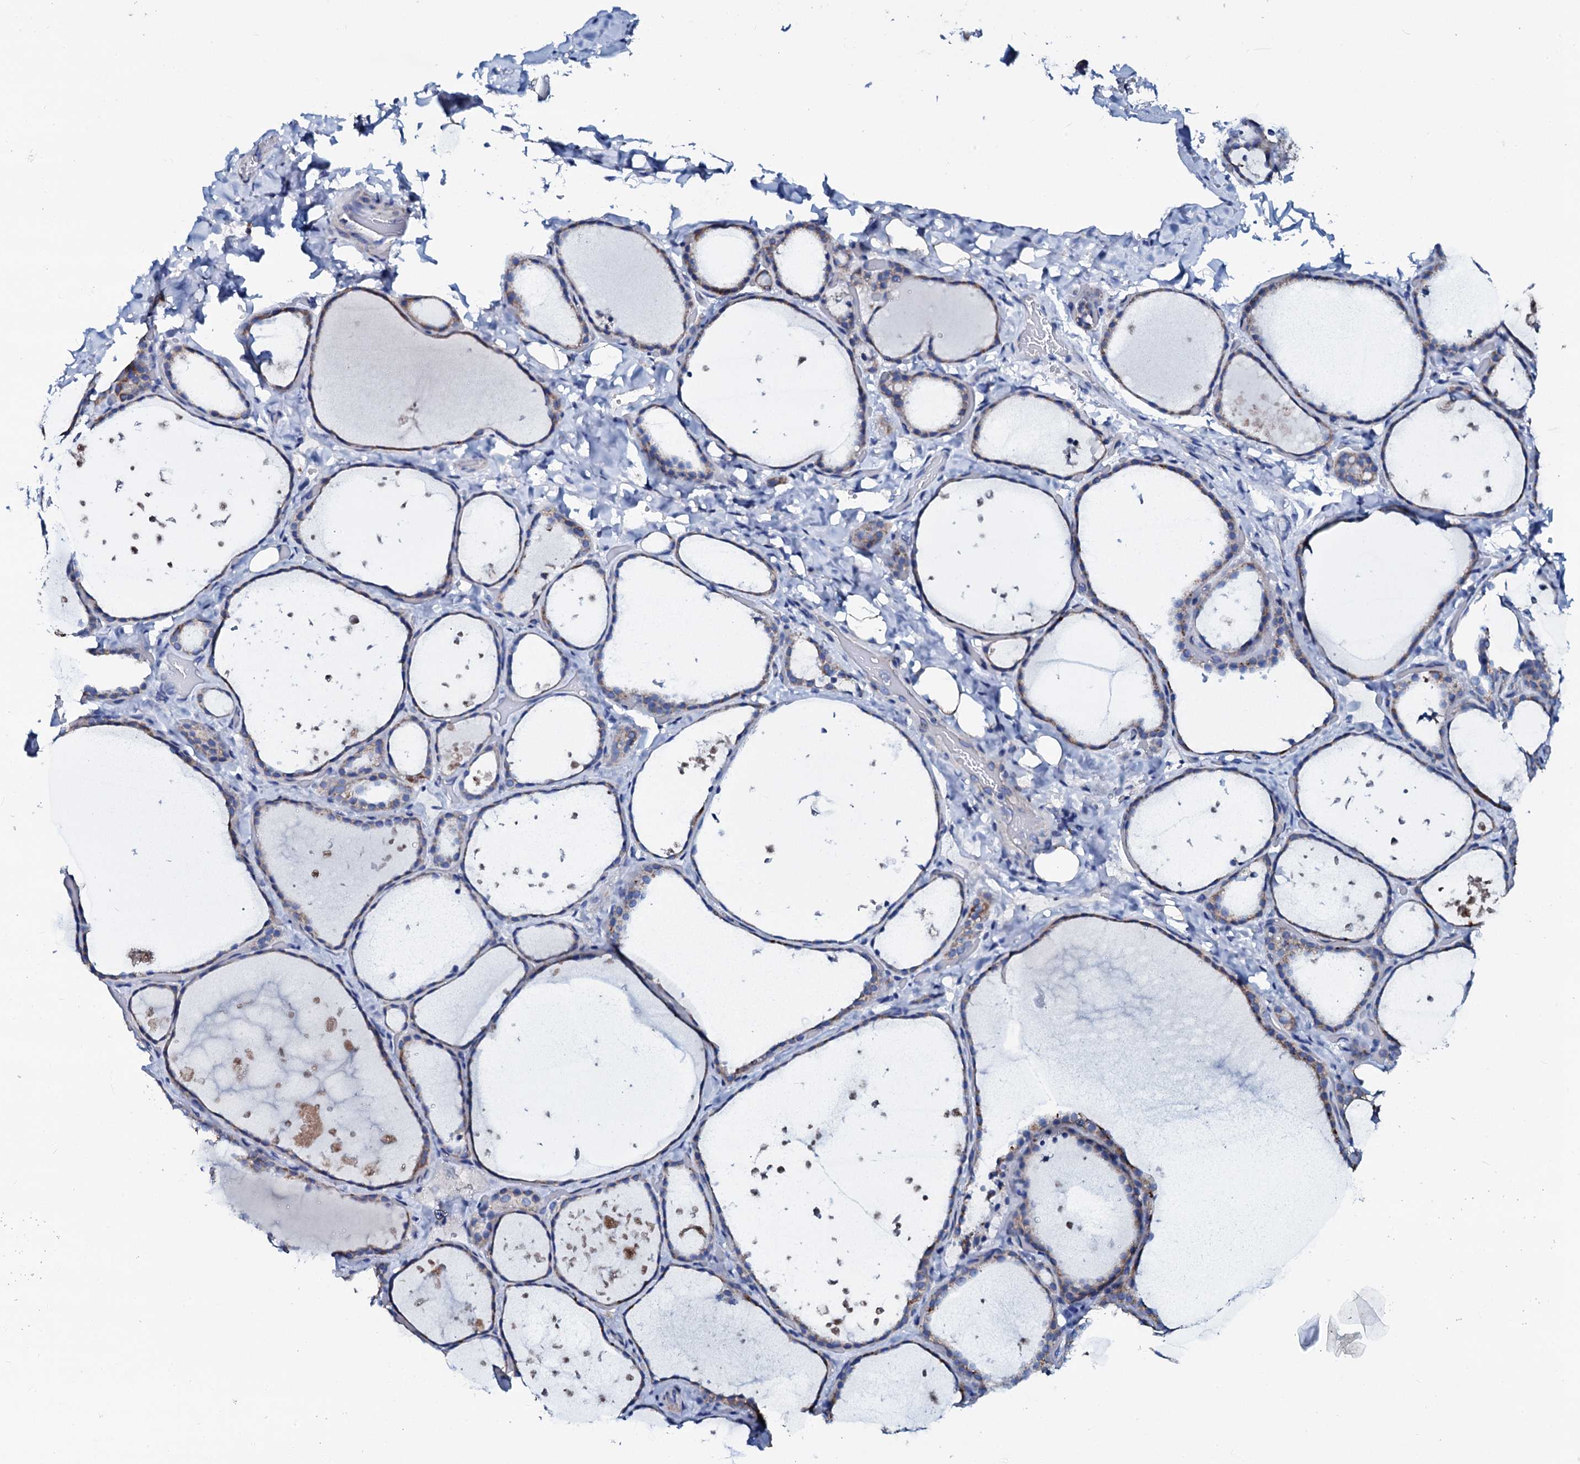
{"staining": {"intensity": "weak", "quantity": "<25%", "location": "cytoplasmic/membranous"}, "tissue": "thyroid gland", "cell_type": "Glandular cells", "image_type": "normal", "snomed": [{"axis": "morphology", "description": "Normal tissue, NOS"}, {"axis": "topography", "description": "Thyroid gland"}], "caption": "The histopathology image shows no staining of glandular cells in unremarkable thyroid gland. Nuclei are stained in blue.", "gene": "SLC37A4", "patient": {"sex": "female", "age": 44}}